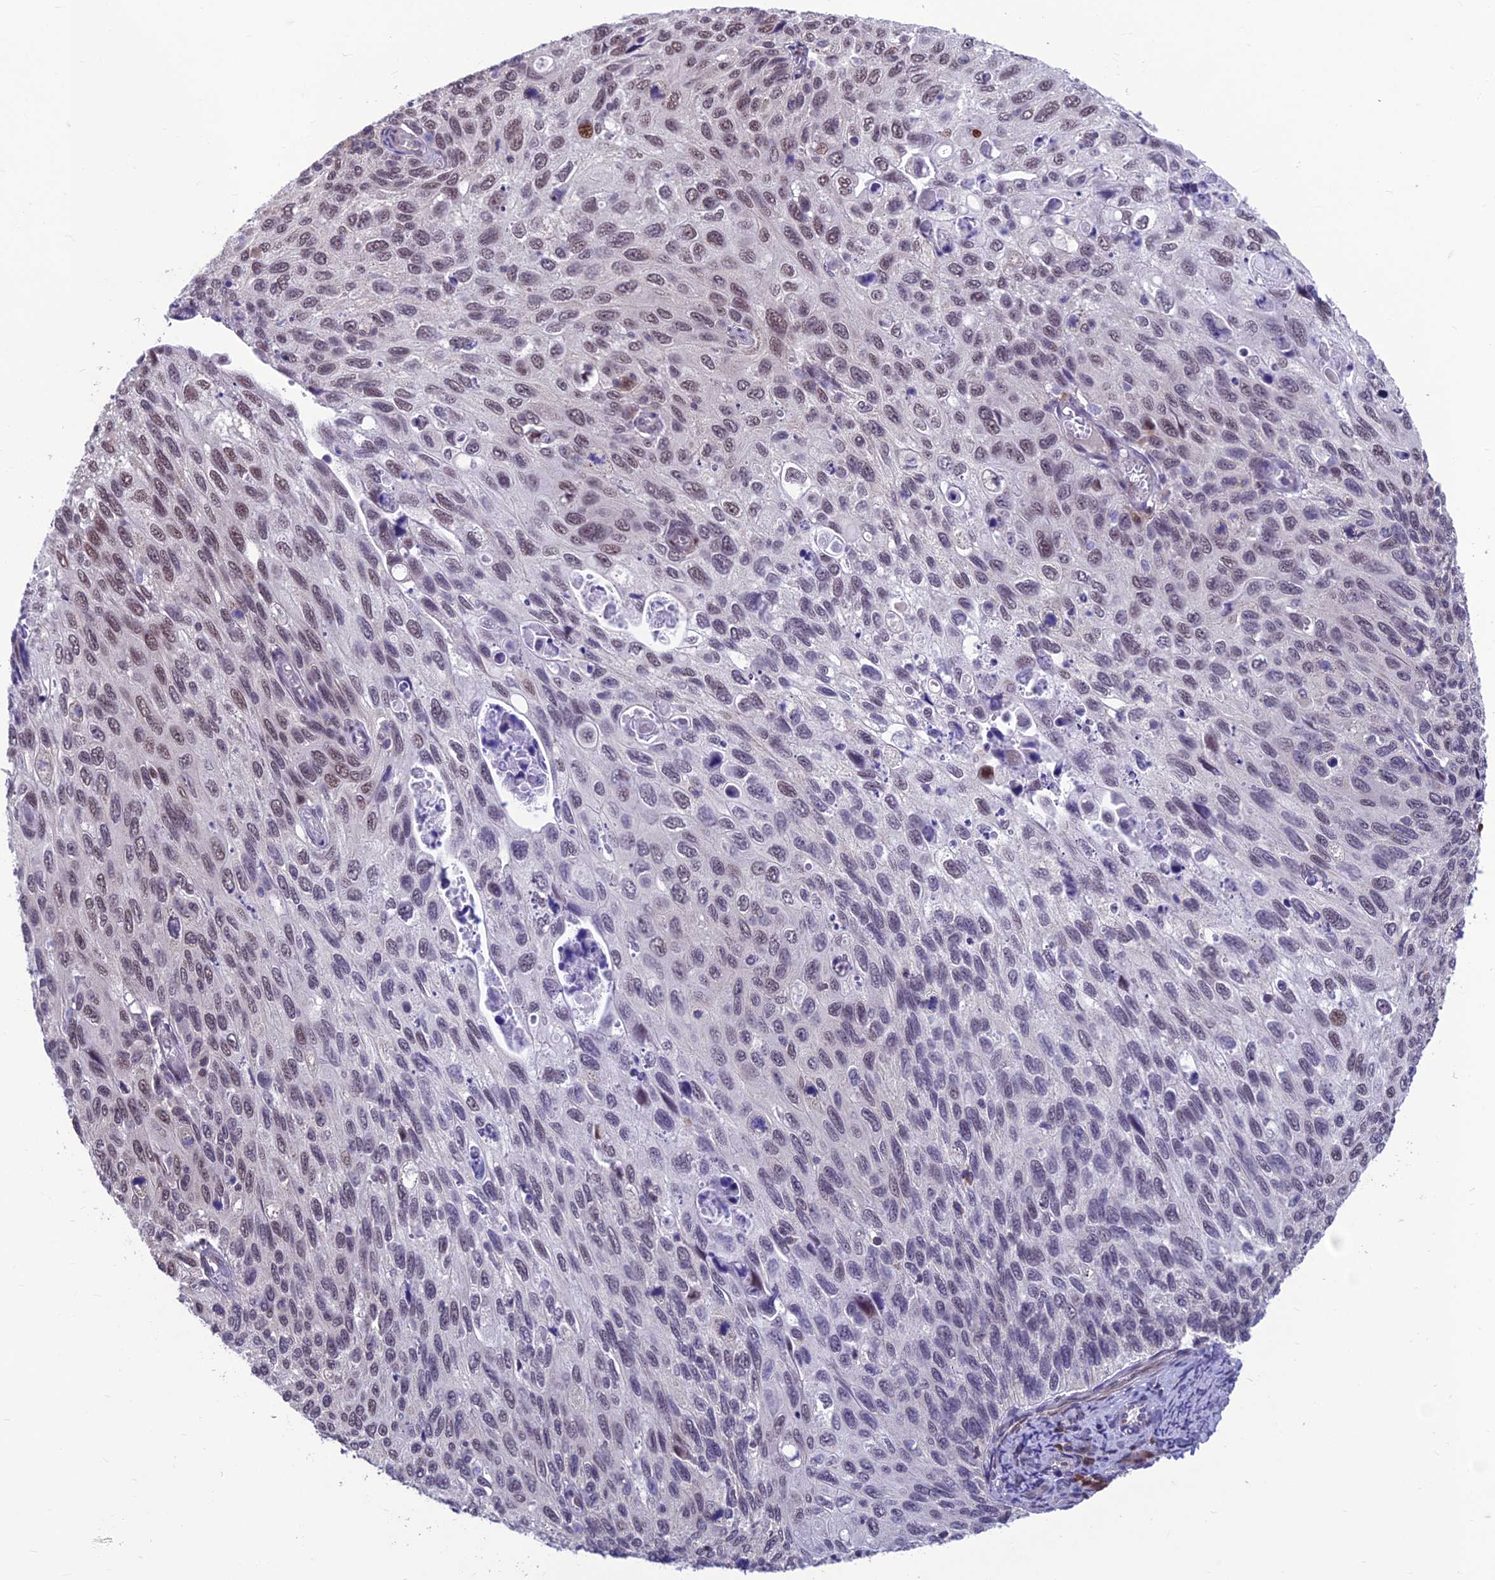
{"staining": {"intensity": "weak", "quantity": "25%-75%", "location": "nuclear"}, "tissue": "cervical cancer", "cell_type": "Tumor cells", "image_type": "cancer", "snomed": [{"axis": "morphology", "description": "Squamous cell carcinoma, NOS"}, {"axis": "topography", "description": "Cervix"}], "caption": "Squamous cell carcinoma (cervical) stained with DAB (3,3'-diaminobenzidine) immunohistochemistry (IHC) demonstrates low levels of weak nuclear staining in about 25%-75% of tumor cells.", "gene": "KIAA1191", "patient": {"sex": "female", "age": 70}}